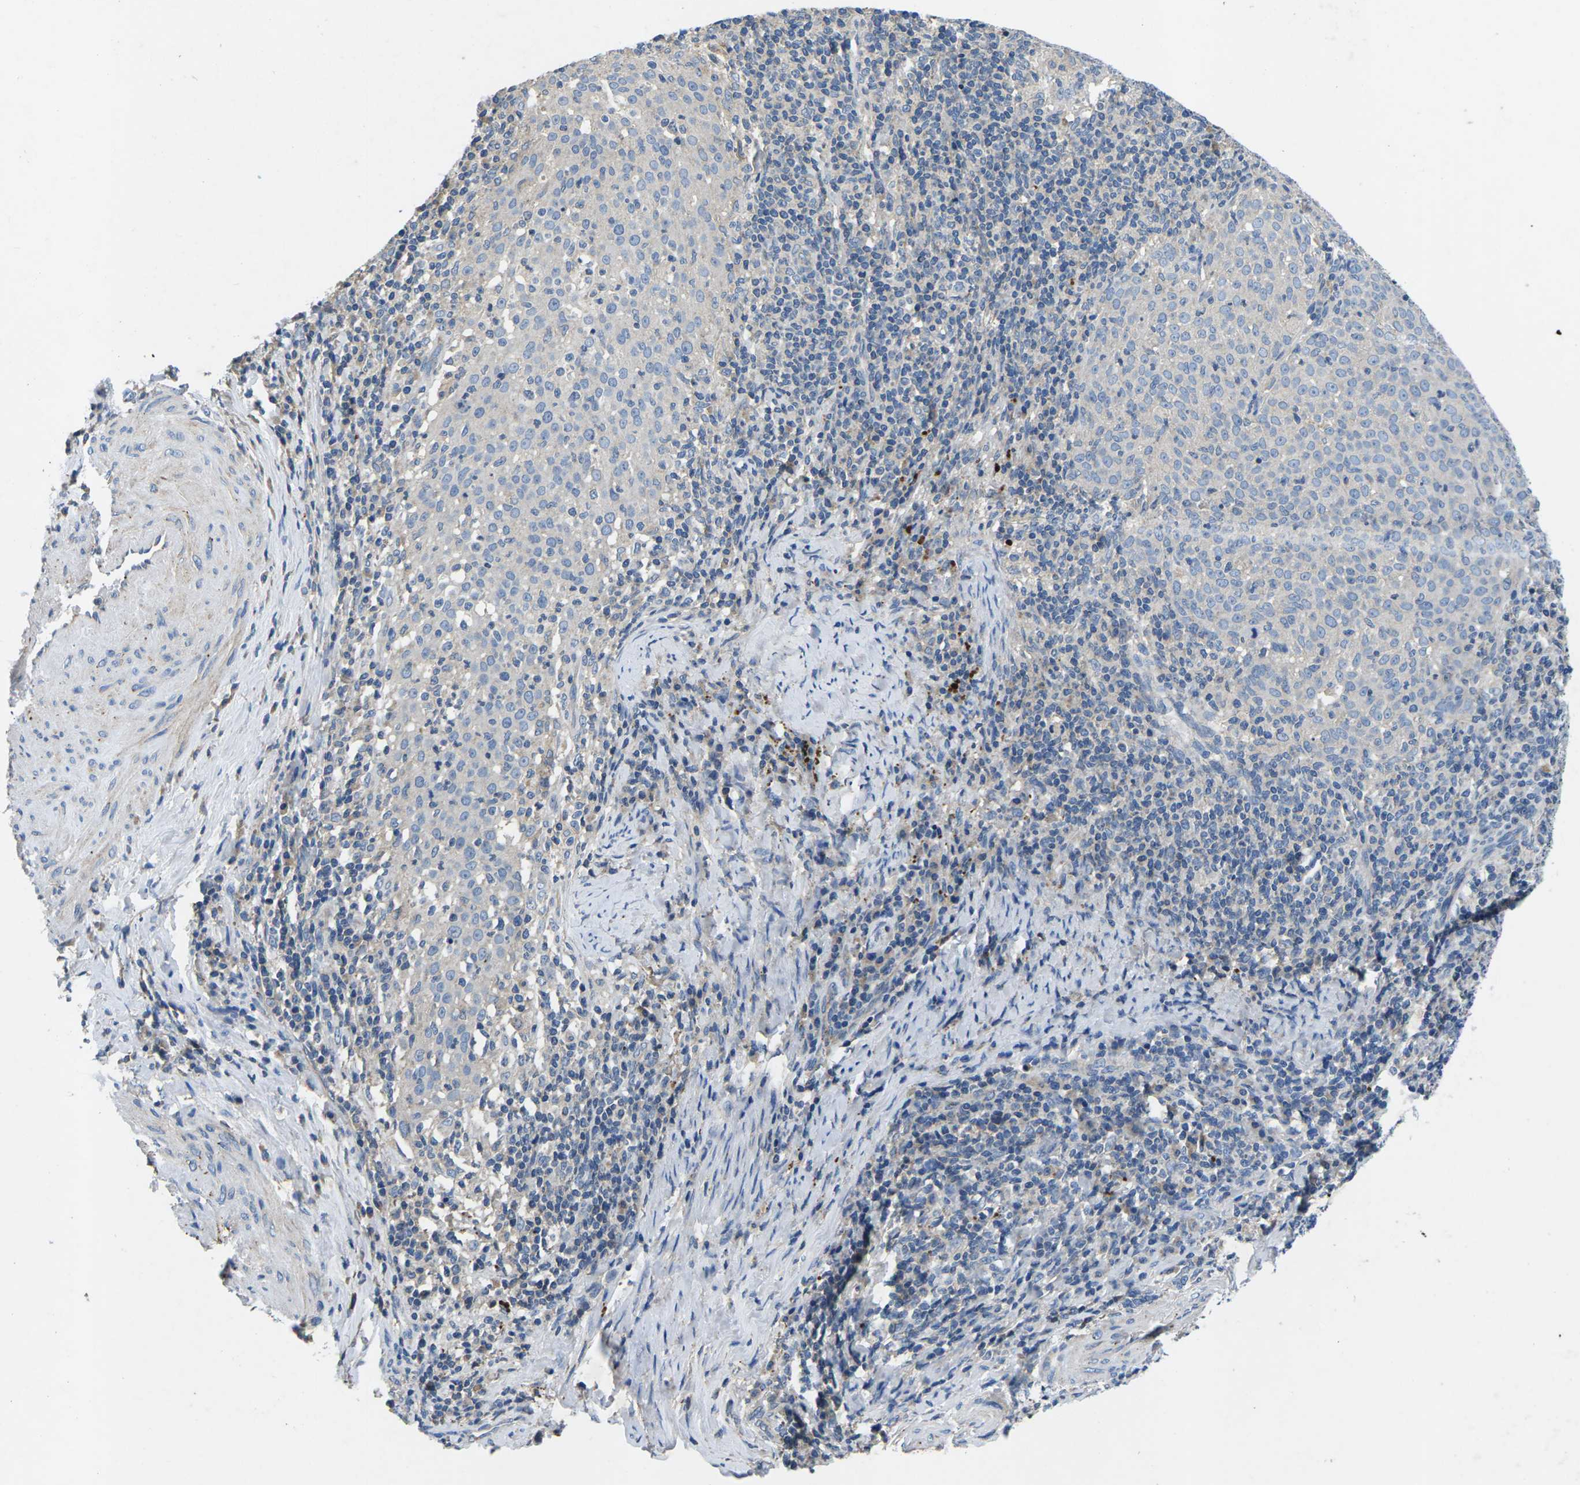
{"staining": {"intensity": "negative", "quantity": "none", "location": "none"}, "tissue": "cervical cancer", "cell_type": "Tumor cells", "image_type": "cancer", "snomed": [{"axis": "morphology", "description": "Squamous cell carcinoma, NOS"}, {"axis": "topography", "description": "Cervix"}], "caption": "IHC image of neoplastic tissue: cervical squamous cell carcinoma stained with DAB displays no significant protein positivity in tumor cells.", "gene": "PDCD6IP", "patient": {"sex": "female", "age": 51}}